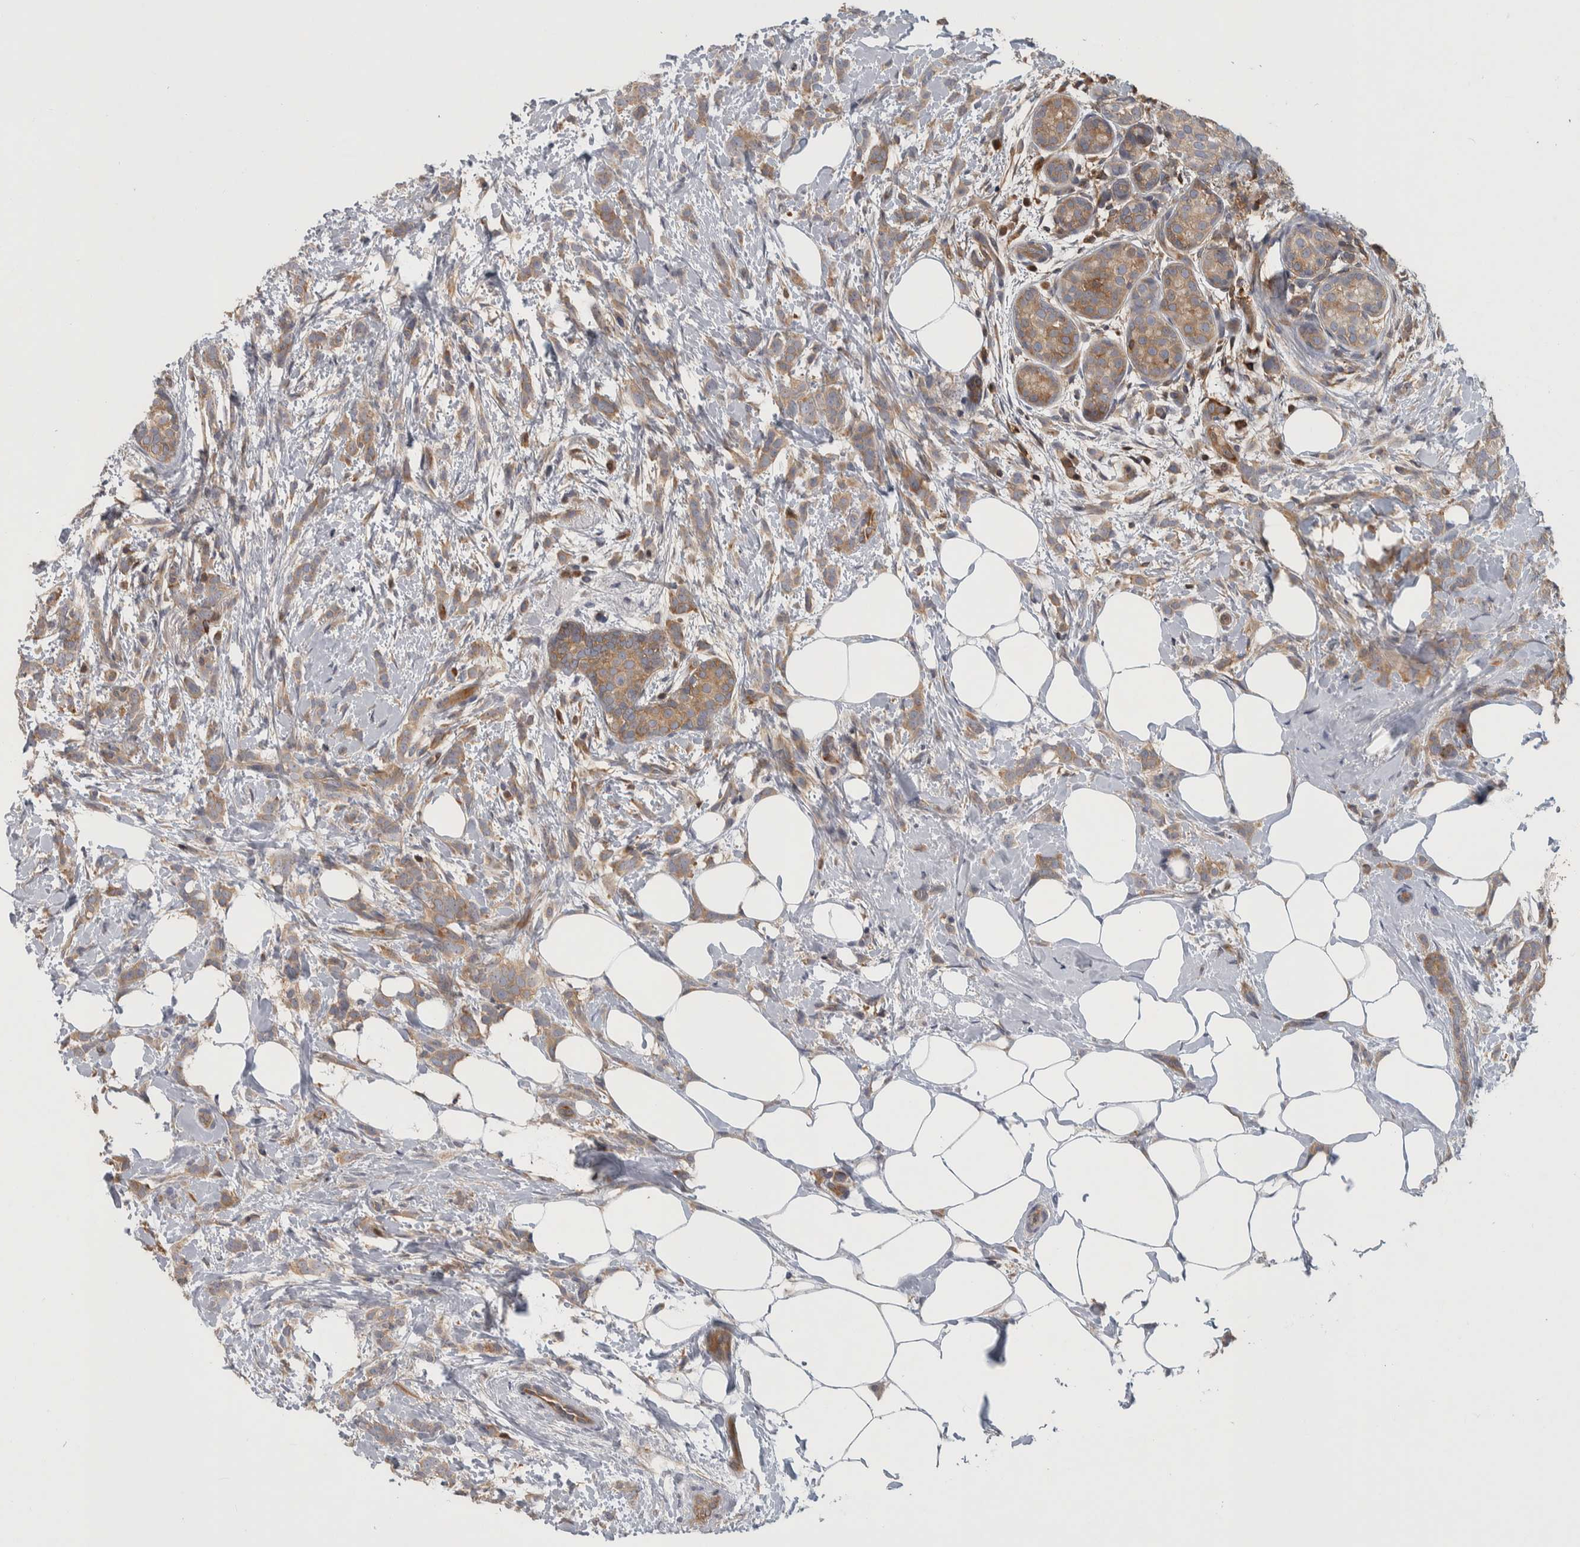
{"staining": {"intensity": "moderate", "quantity": ">75%", "location": "cytoplasmic/membranous"}, "tissue": "breast cancer", "cell_type": "Tumor cells", "image_type": "cancer", "snomed": [{"axis": "morphology", "description": "Lobular carcinoma, in situ"}, {"axis": "morphology", "description": "Lobular carcinoma"}, {"axis": "topography", "description": "Breast"}], "caption": "Immunohistochemical staining of breast cancer (lobular carcinoma in situ) demonstrates medium levels of moderate cytoplasmic/membranous protein positivity in approximately >75% of tumor cells. (DAB = brown stain, brightfield microscopy at high magnification).", "gene": "NFKB2", "patient": {"sex": "female", "age": 41}}